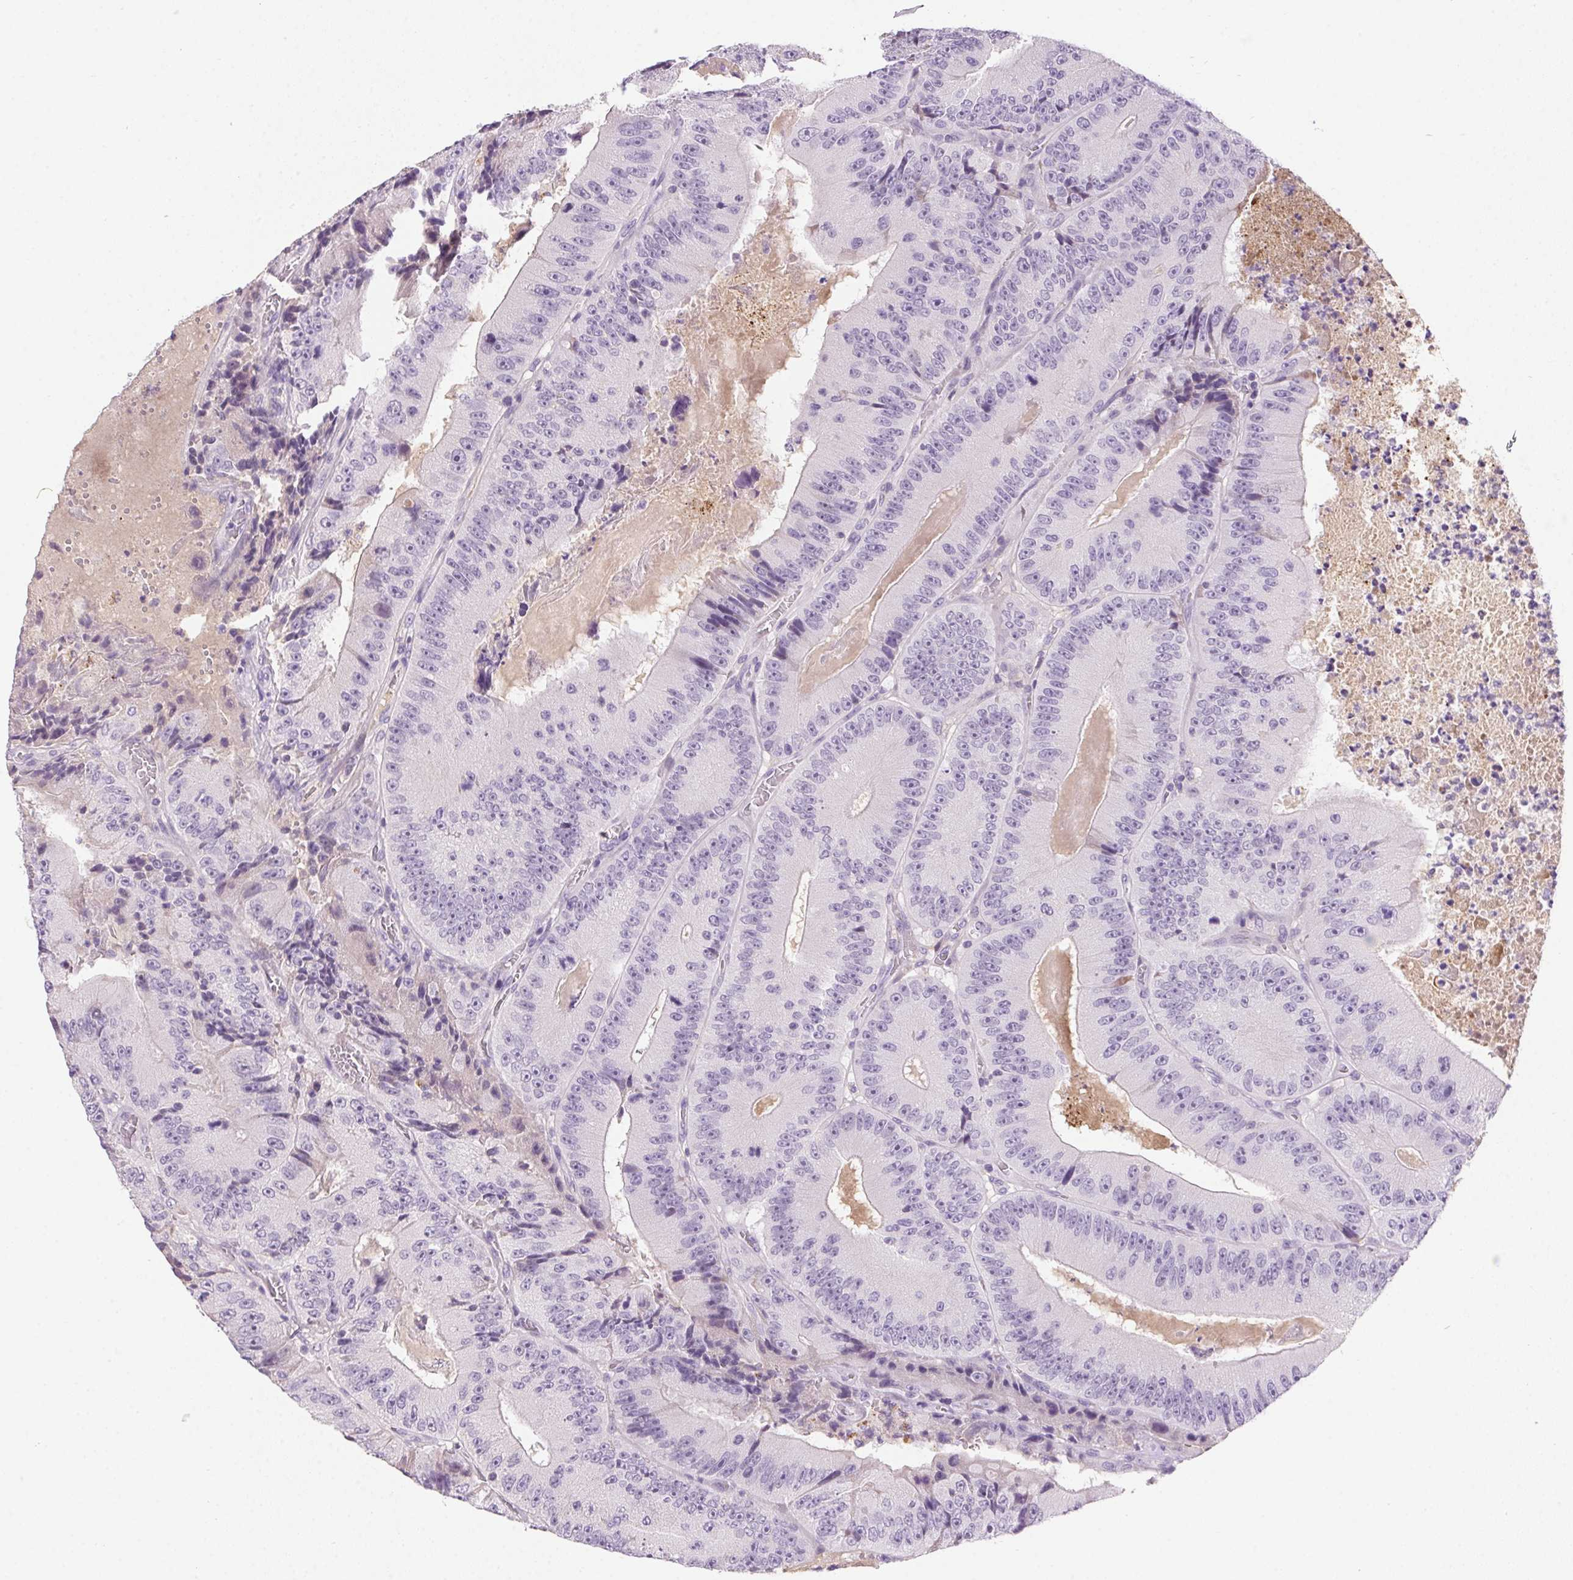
{"staining": {"intensity": "negative", "quantity": "none", "location": "none"}, "tissue": "colorectal cancer", "cell_type": "Tumor cells", "image_type": "cancer", "snomed": [{"axis": "morphology", "description": "Adenocarcinoma, NOS"}, {"axis": "topography", "description": "Colon"}], "caption": "IHC micrograph of adenocarcinoma (colorectal) stained for a protein (brown), which shows no expression in tumor cells.", "gene": "SSTR4", "patient": {"sex": "female", "age": 86}}